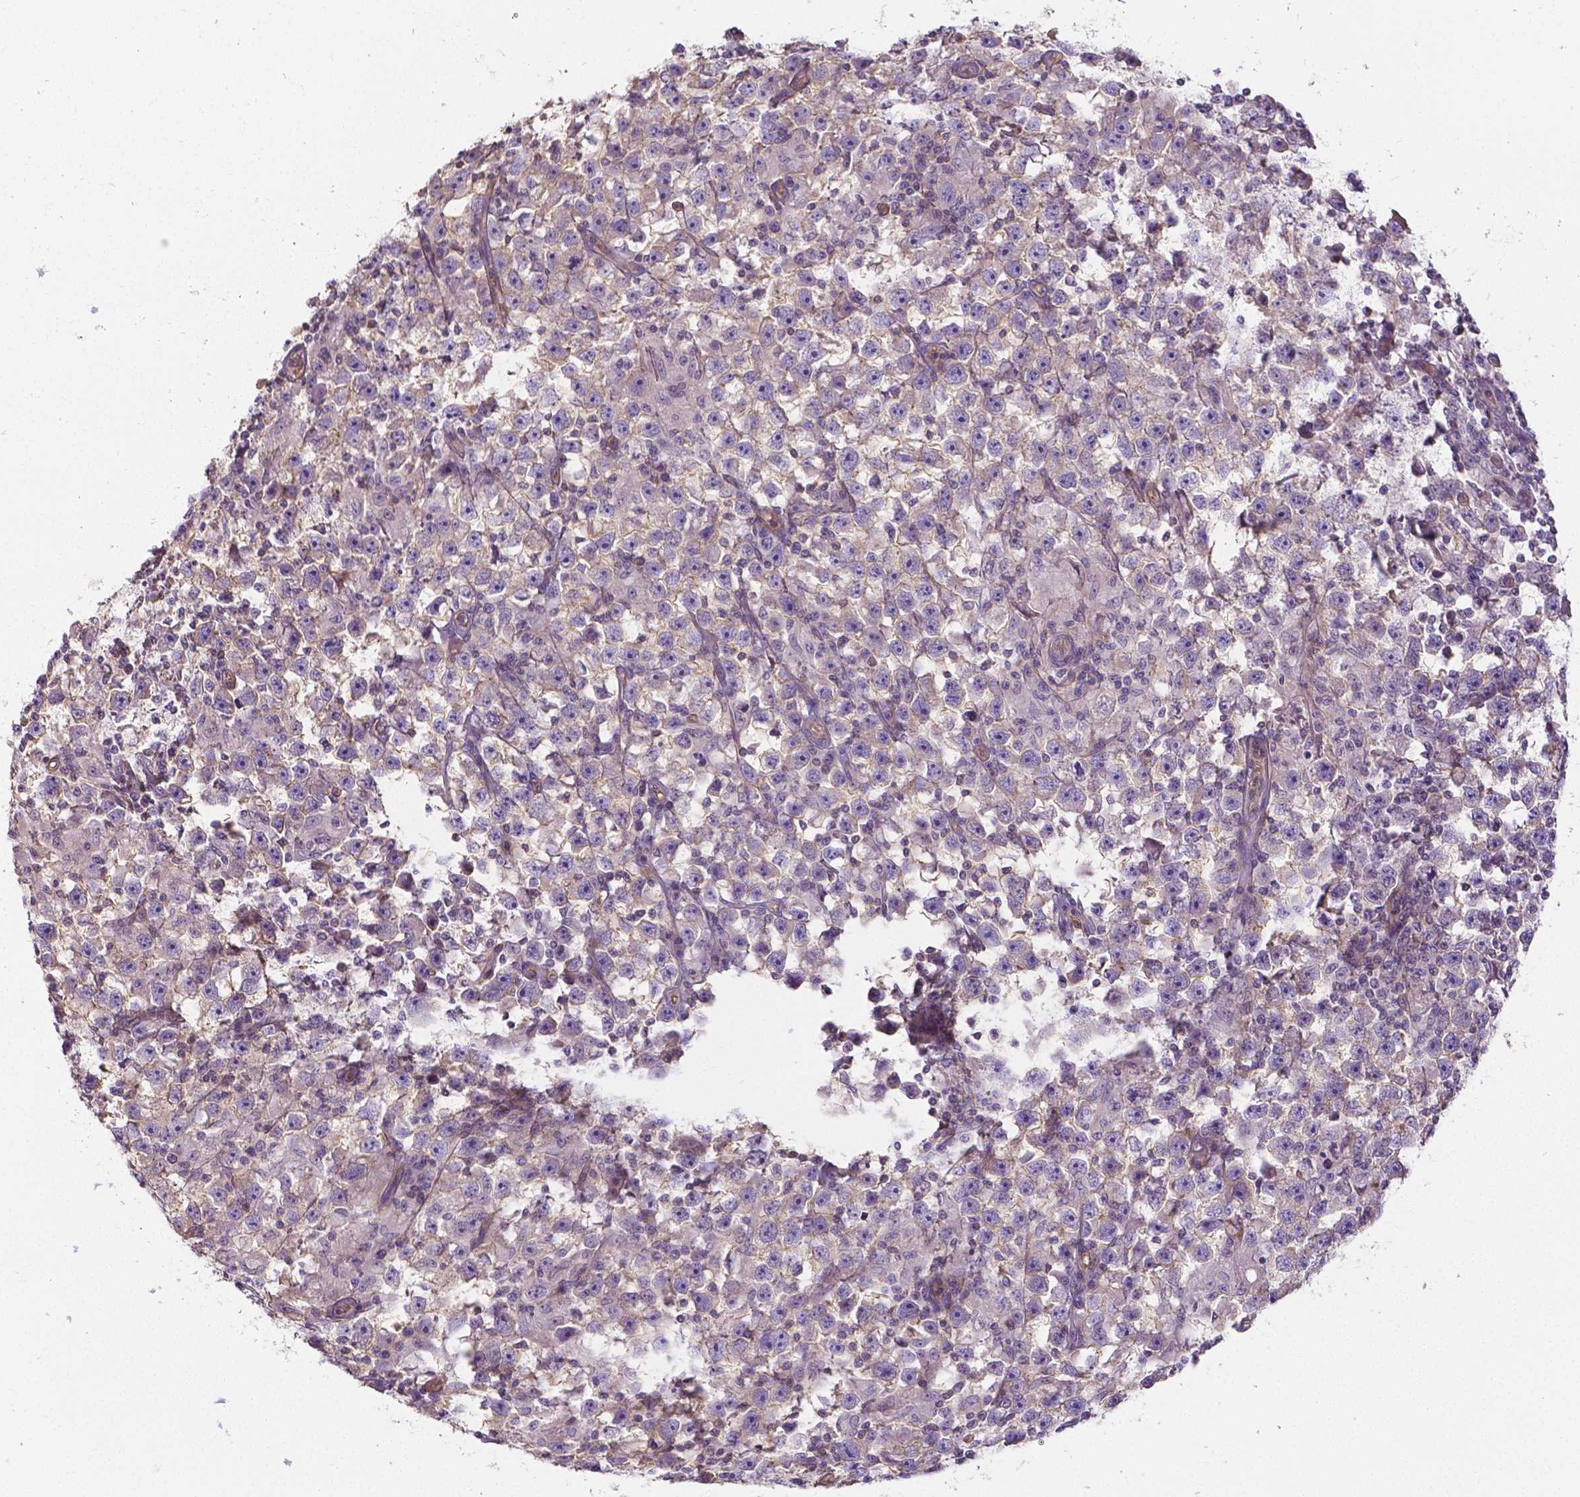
{"staining": {"intensity": "moderate", "quantity": "<25%", "location": "cytoplasmic/membranous"}, "tissue": "testis cancer", "cell_type": "Tumor cells", "image_type": "cancer", "snomed": [{"axis": "morphology", "description": "Seminoma, NOS"}, {"axis": "topography", "description": "Testis"}], "caption": "Immunohistochemistry staining of testis cancer (seminoma), which displays low levels of moderate cytoplasmic/membranous expression in approximately <25% of tumor cells indicating moderate cytoplasmic/membranous protein positivity. The staining was performed using DAB (brown) for protein detection and nuclei were counterstained in hematoxylin (blue).", "gene": "CRMP1", "patient": {"sex": "male", "age": 33}}